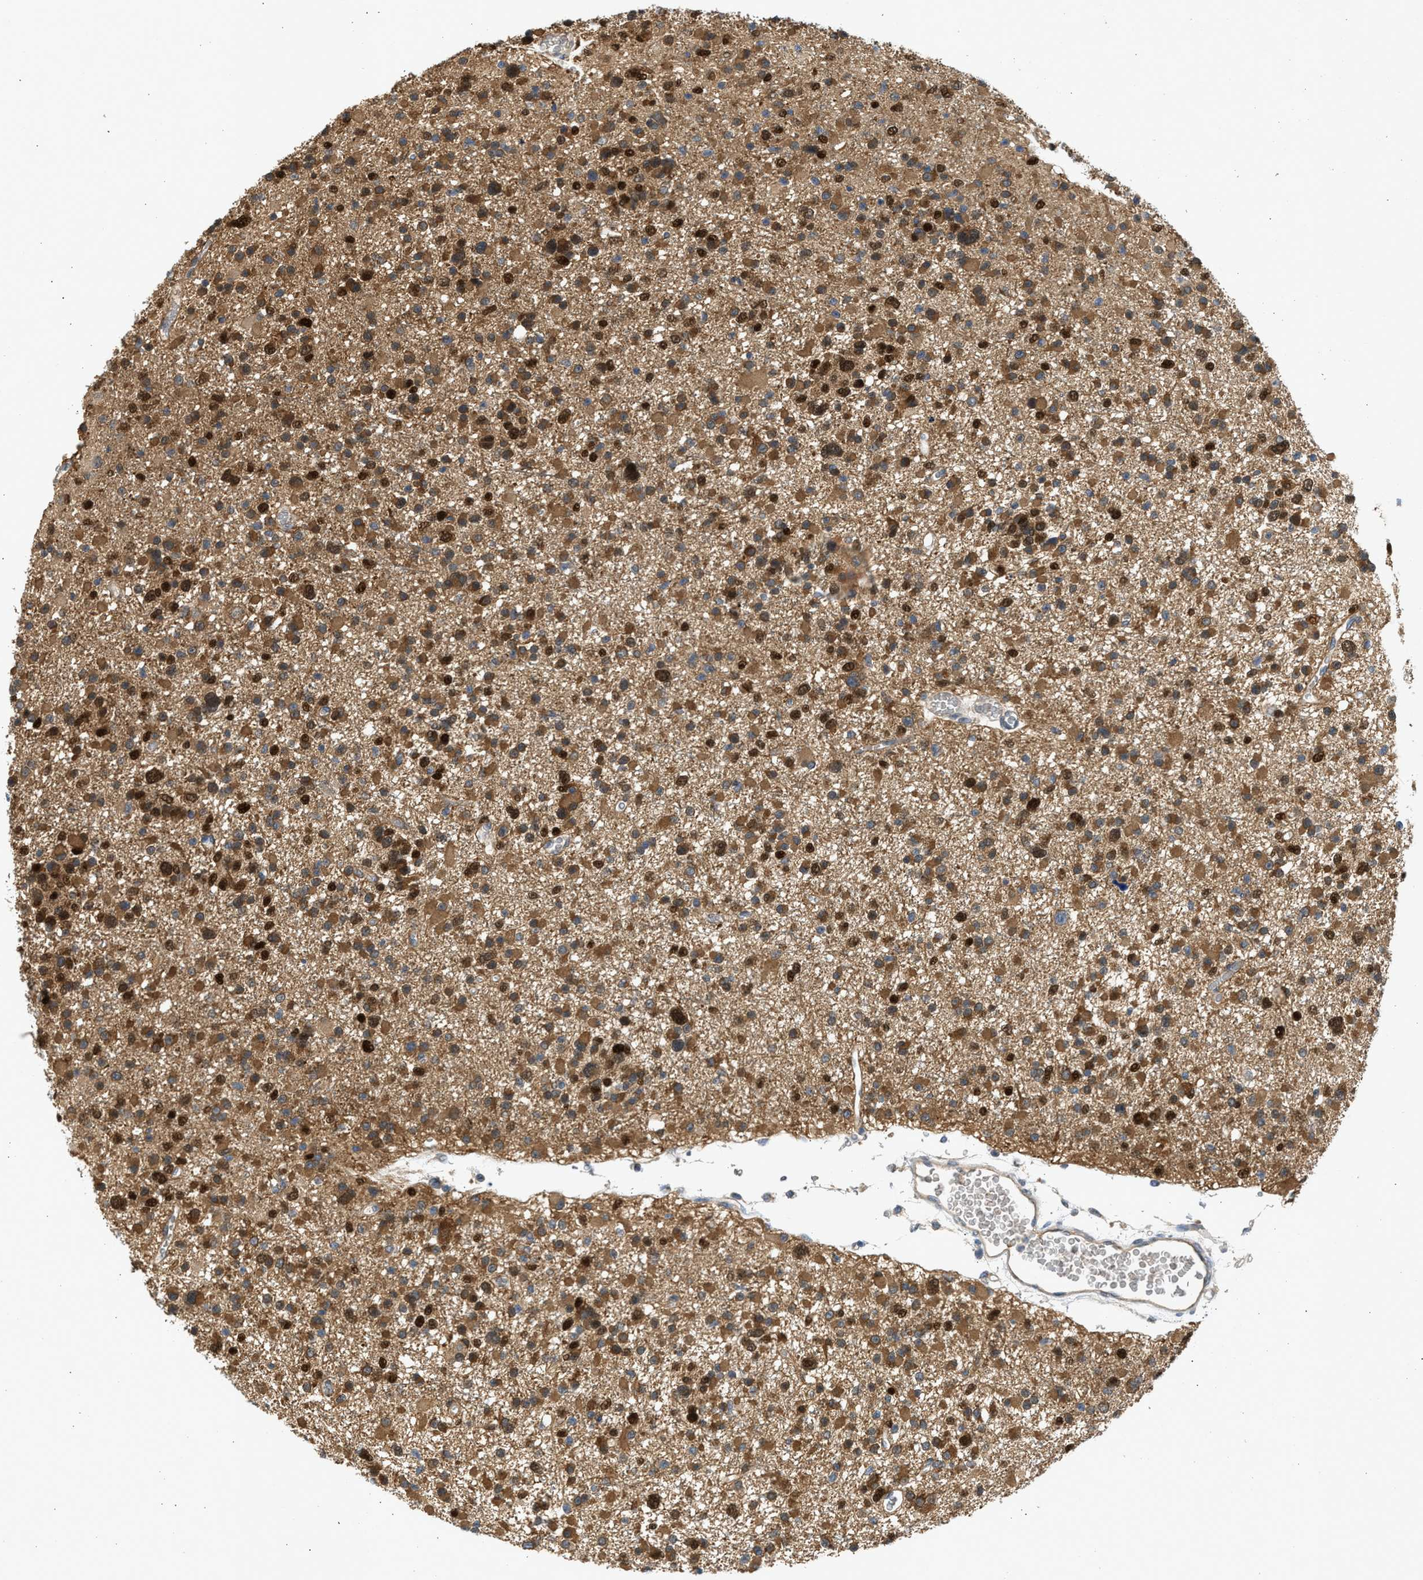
{"staining": {"intensity": "strong", "quantity": ">75%", "location": "cytoplasmic/membranous,nuclear"}, "tissue": "glioma", "cell_type": "Tumor cells", "image_type": "cancer", "snomed": [{"axis": "morphology", "description": "Glioma, malignant, Low grade"}, {"axis": "topography", "description": "Brain"}], "caption": "Low-grade glioma (malignant) stained with a protein marker demonstrates strong staining in tumor cells.", "gene": "MAPK7", "patient": {"sex": "female", "age": 22}}